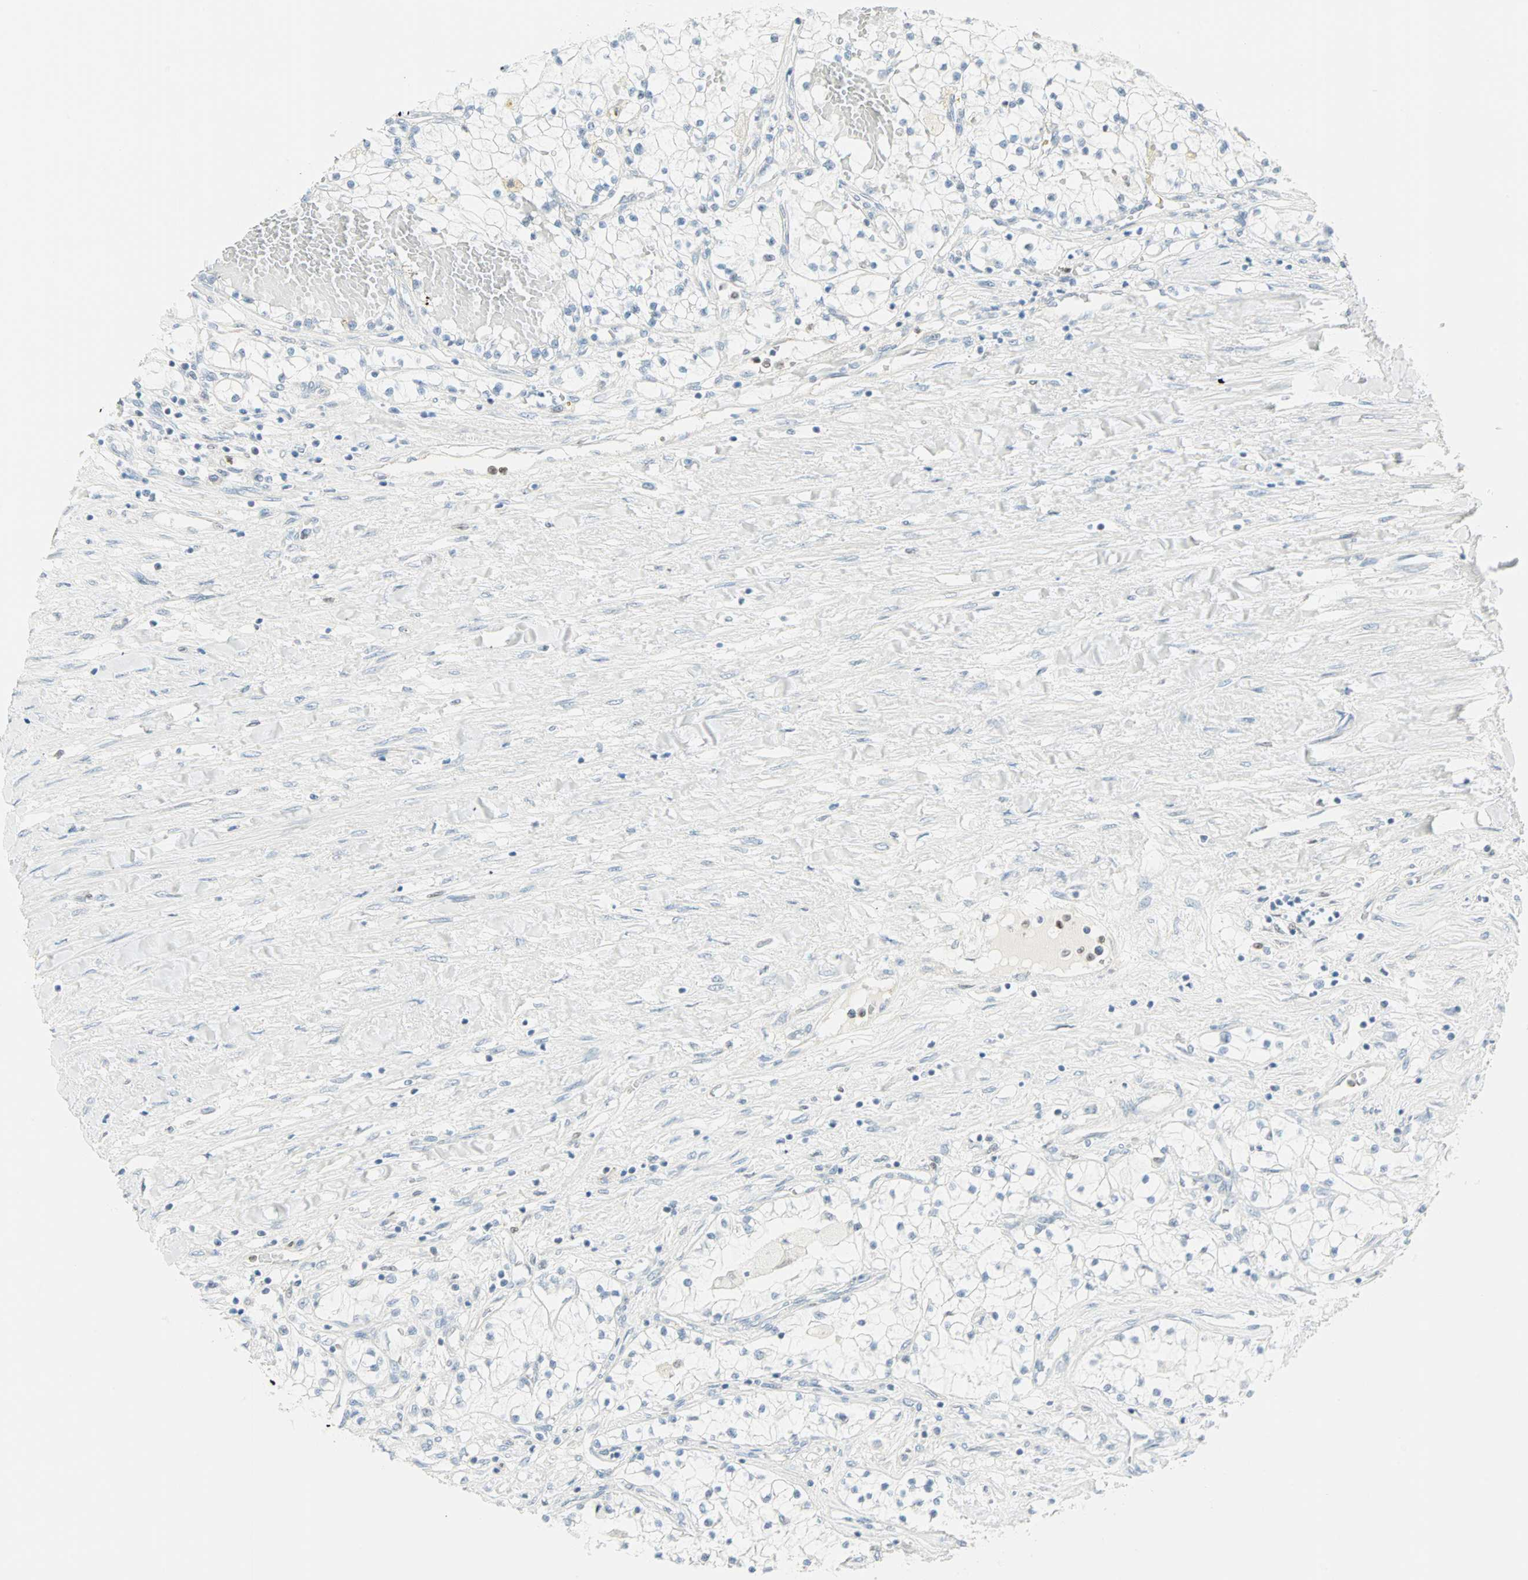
{"staining": {"intensity": "negative", "quantity": "none", "location": "none"}, "tissue": "renal cancer", "cell_type": "Tumor cells", "image_type": "cancer", "snomed": [{"axis": "morphology", "description": "Adenocarcinoma, NOS"}, {"axis": "topography", "description": "Kidney"}], "caption": "The photomicrograph shows no significant positivity in tumor cells of renal adenocarcinoma.", "gene": "MLLT10", "patient": {"sex": "male", "age": 68}}